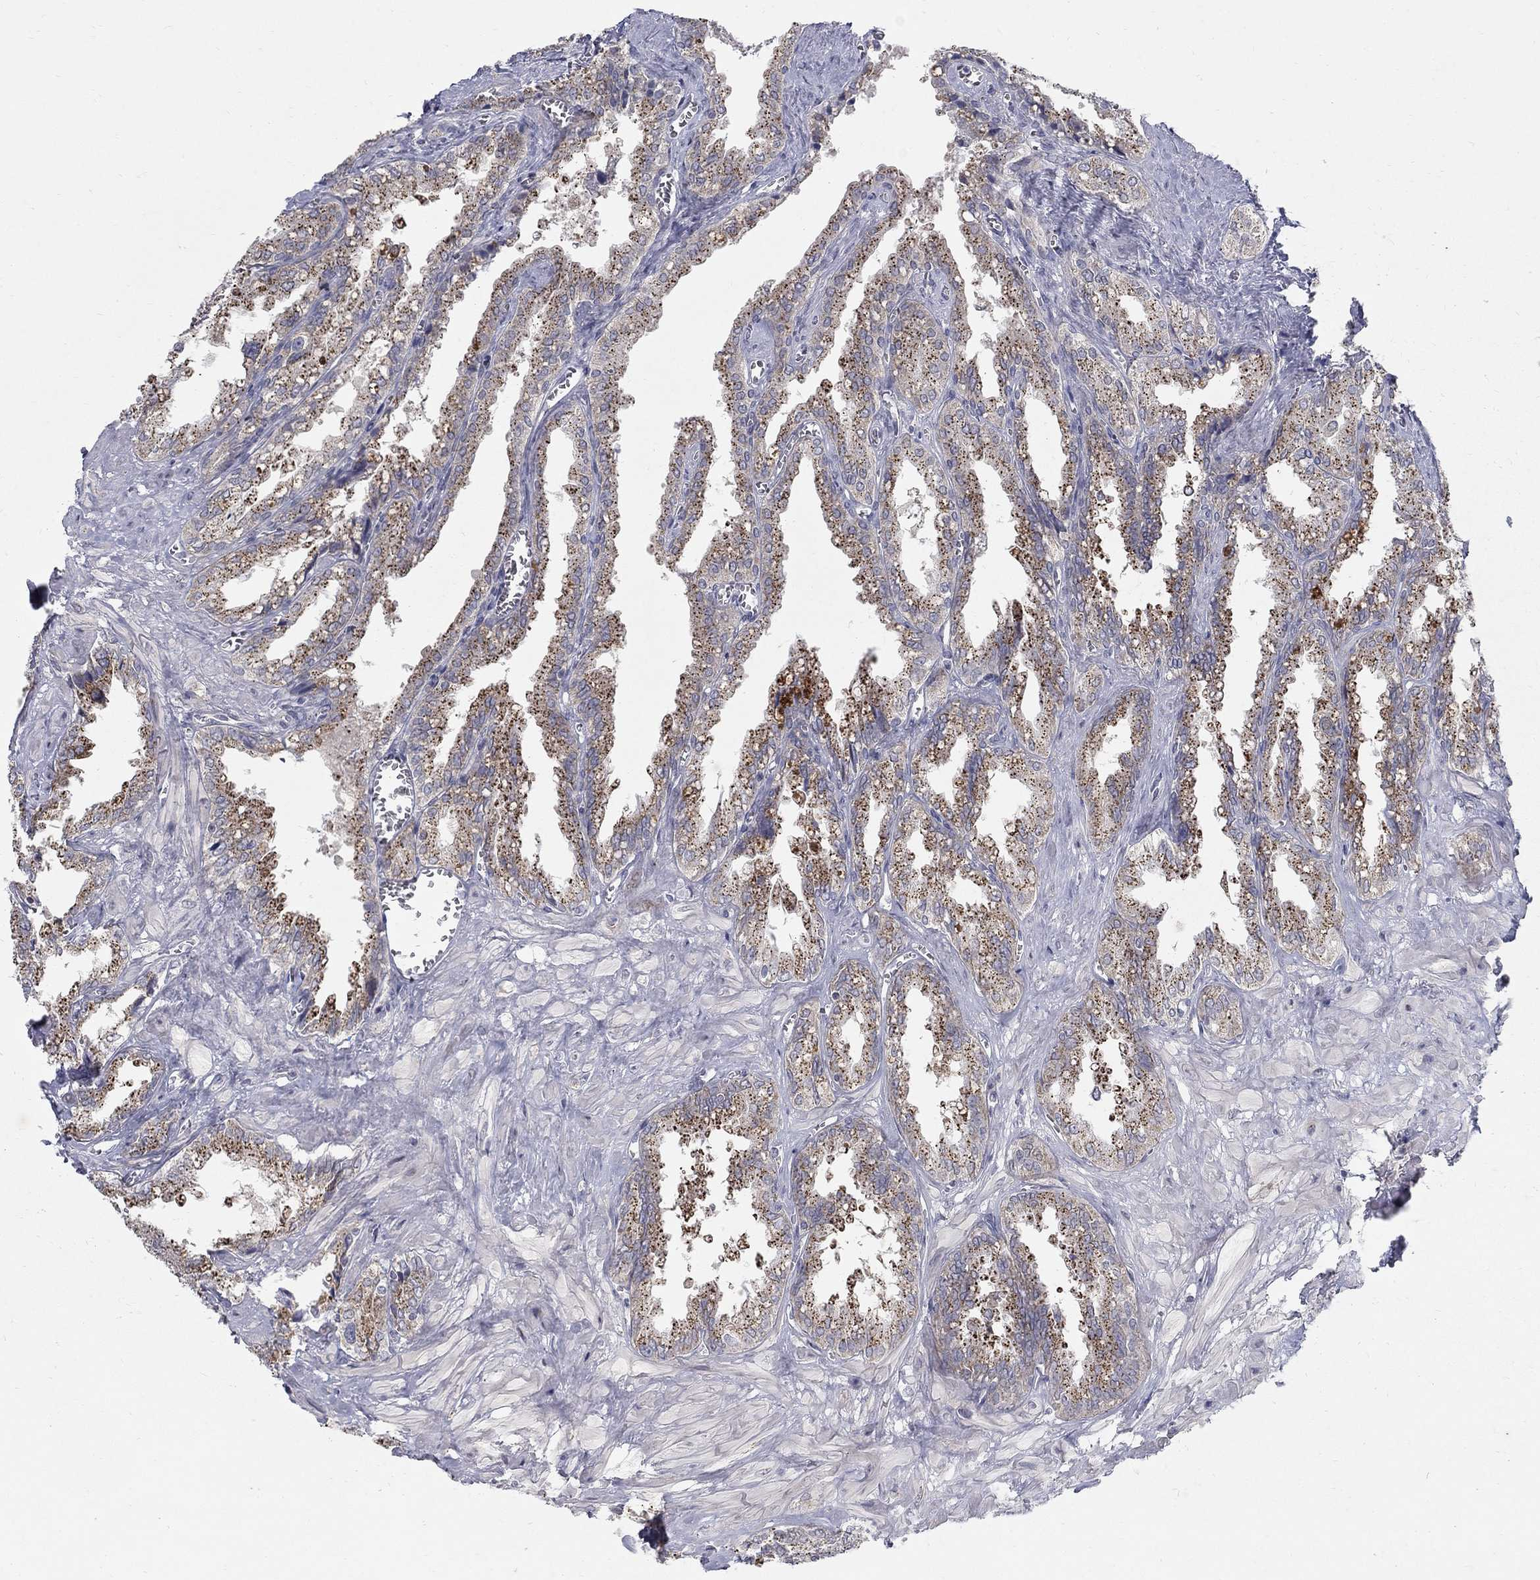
{"staining": {"intensity": "strong", "quantity": "25%-75%", "location": "cytoplasmic/membranous"}, "tissue": "seminal vesicle", "cell_type": "Glandular cells", "image_type": "normal", "snomed": [{"axis": "morphology", "description": "Normal tissue, NOS"}, {"axis": "topography", "description": "Seminal veicle"}], "caption": "A photomicrograph of seminal vesicle stained for a protein shows strong cytoplasmic/membranous brown staining in glandular cells. Using DAB (3,3'-diaminobenzidine) (brown) and hematoxylin (blue) stains, captured at high magnification using brightfield microscopy.", "gene": "PANK3", "patient": {"sex": "male", "age": 67}}